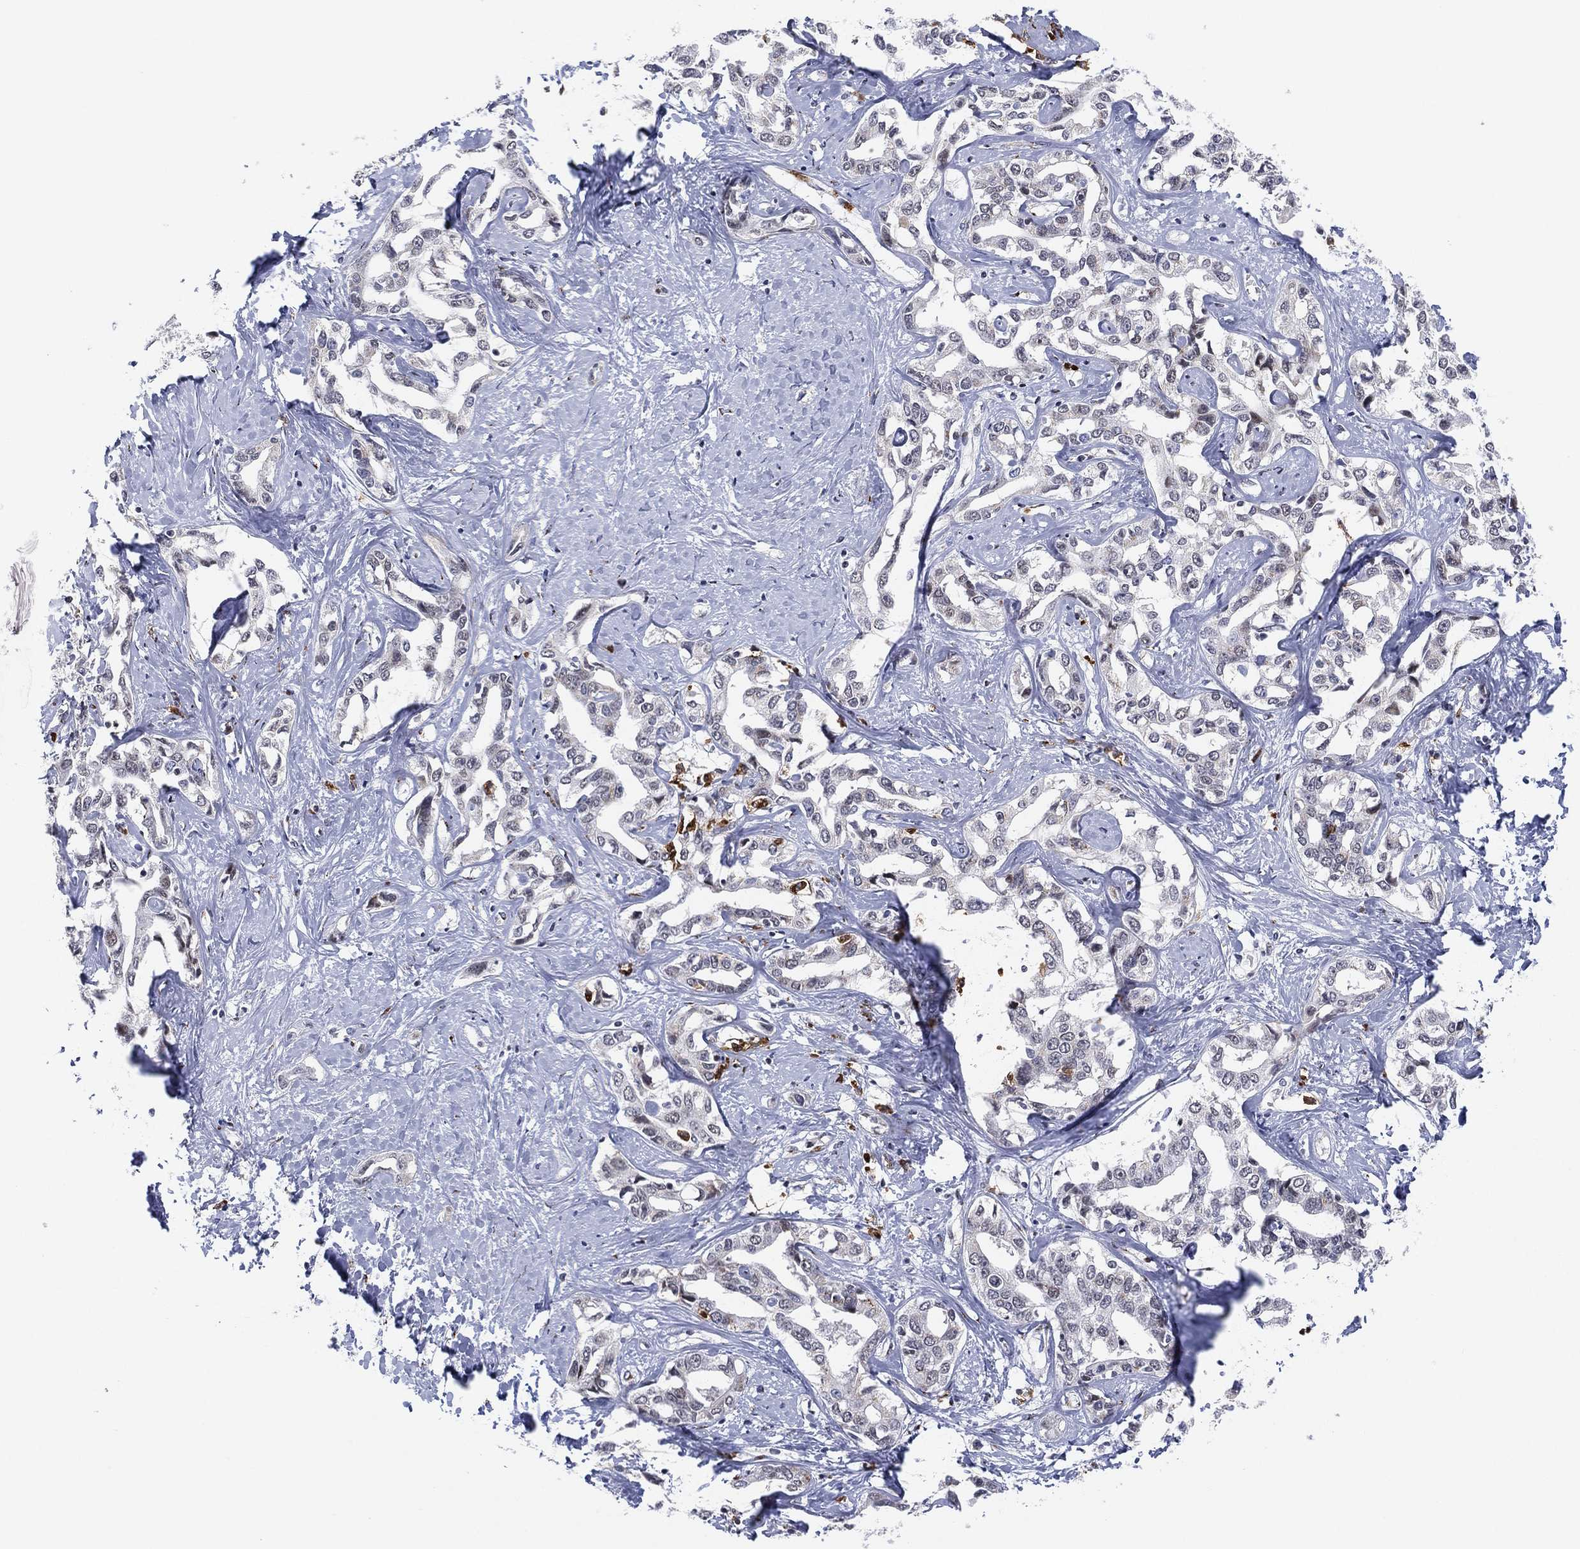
{"staining": {"intensity": "negative", "quantity": "none", "location": "none"}, "tissue": "liver cancer", "cell_type": "Tumor cells", "image_type": "cancer", "snomed": [{"axis": "morphology", "description": "Cholangiocarcinoma"}, {"axis": "topography", "description": "Liver"}], "caption": "Immunohistochemistry (IHC) image of cholangiocarcinoma (liver) stained for a protein (brown), which demonstrates no positivity in tumor cells. (DAB immunohistochemistry (IHC) with hematoxylin counter stain).", "gene": "CD177", "patient": {"sex": "male", "age": 59}}